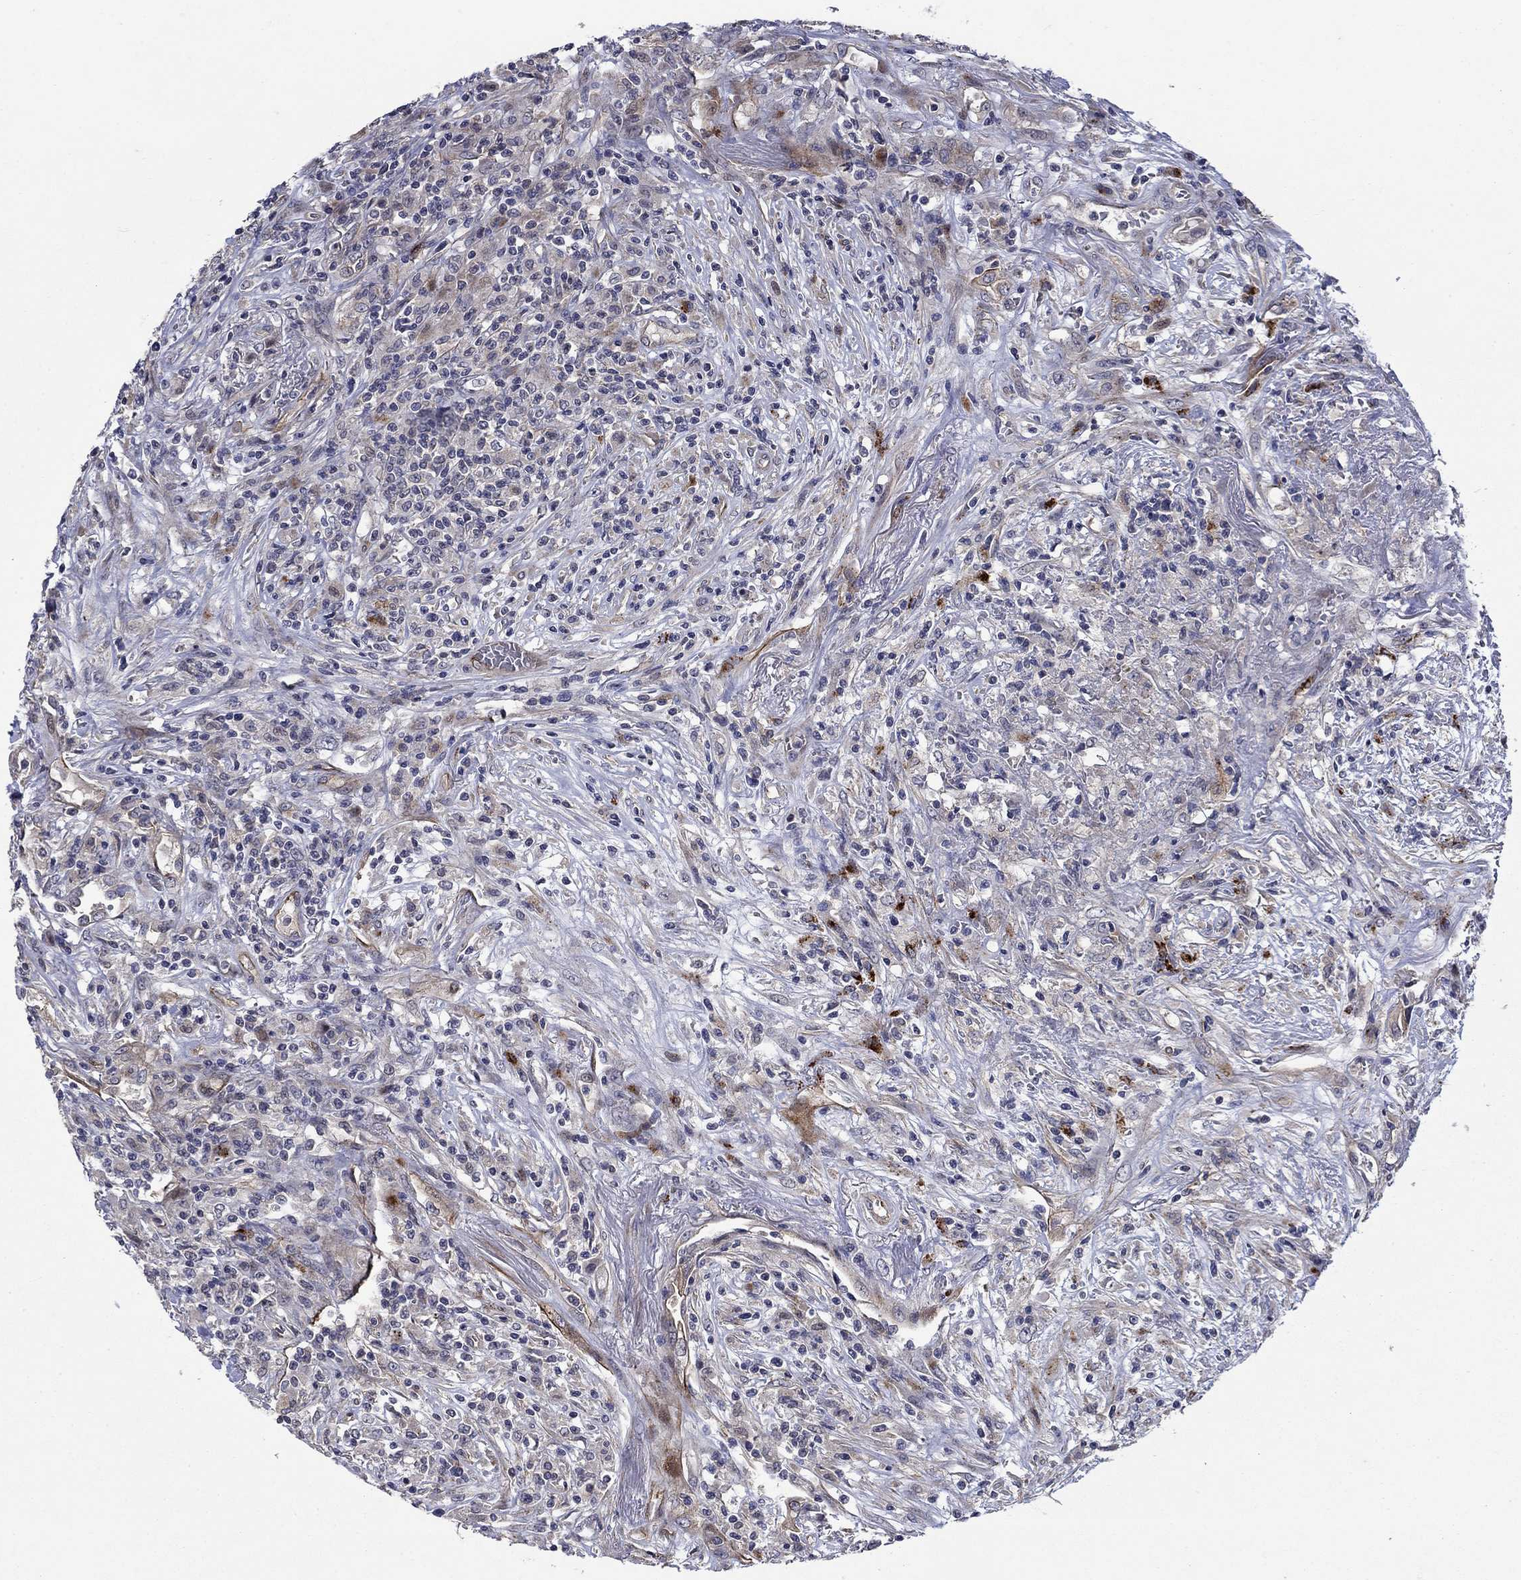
{"staining": {"intensity": "moderate", "quantity": "<25%", "location": "cytoplasmic/membranous"}, "tissue": "lymphoma", "cell_type": "Tumor cells", "image_type": "cancer", "snomed": [{"axis": "morphology", "description": "Malignant lymphoma, non-Hodgkin's type, High grade"}, {"axis": "topography", "description": "Lung"}], "caption": "This is an image of immunohistochemistry staining of high-grade malignant lymphoma, non-Hodgkin's type, which shows moderate positivity in the cytoplasmic/membranous of tumor cells.", "gene": "SLC7A1", "patient": {"sex": "male", "age": 79}}